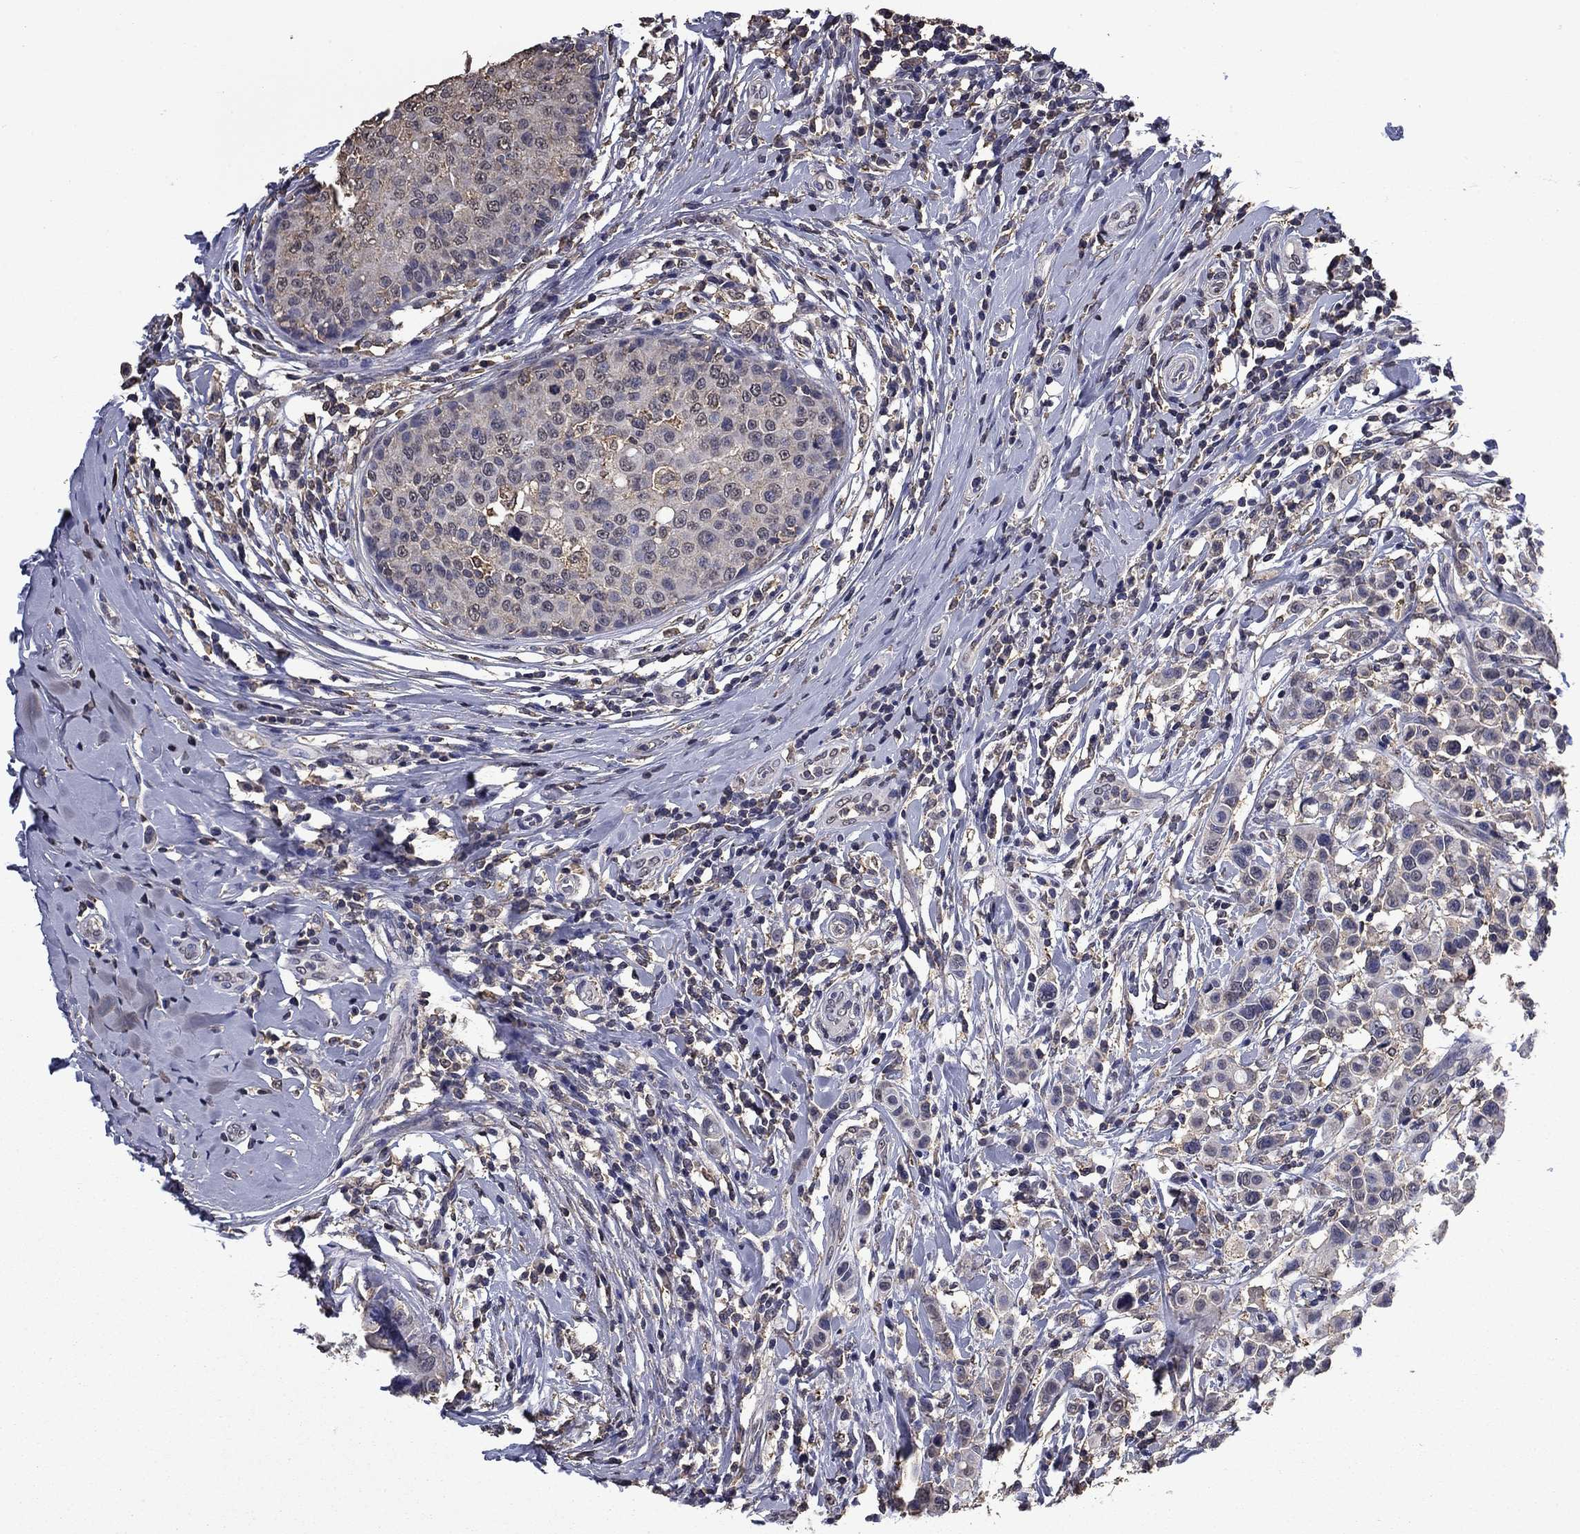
{"staining": {"intensity": "negative", "quantity": "none", "location": "none"}, "tissue": "breast cancer", "cell_type": "Tumor cells", "image_type": "cancer", "snomed": [{"axis": "morphology", "description": "Duct carcinoma"}, {"axis": "topography", "description": "Breast"}], "caption": "This is an immunohistochemistry micrograph of breast cancer. There is no expression in tumor cells.", "gene": "MFAP3L", "patient": {"sex": "female", "age": 27}}